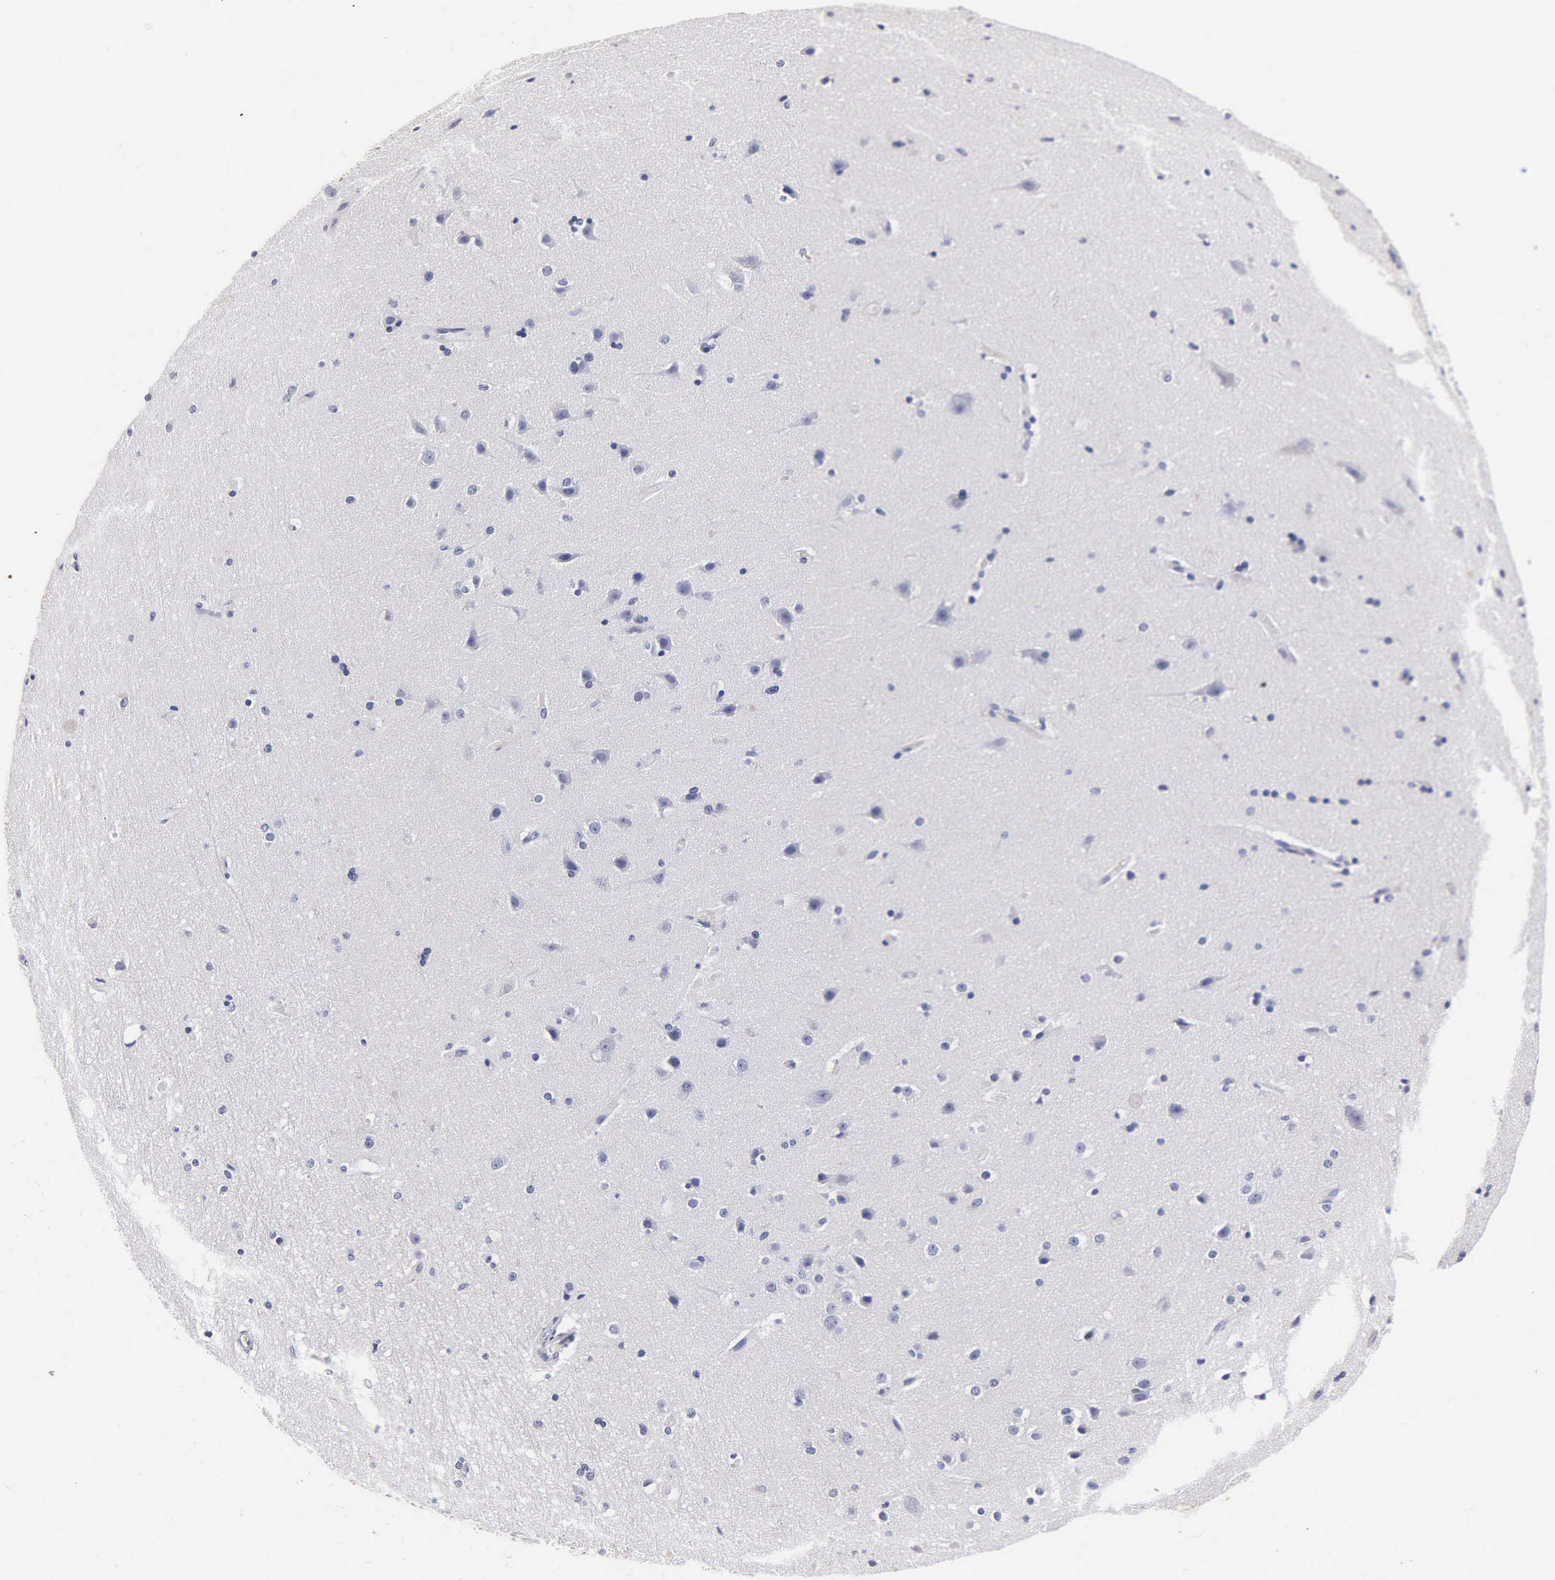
{"staining": {"intensity": "negative", "quantity": "none", "location": "none"}, "tissue": "cerebral cortex", "cell_type": "Endothelial cells", "image_type": "normal", "snomed": [{"axis": "morphology", "description": "Normal tissue, NOS"}, {"axis": "topography", "description": "Cerebral cortex"}, {"axis": "topography", "description": "Hippocampus"}], "caption": "Normal cerebral cortex was stained to show a protein in brown. There is no significant positivity in endothelial cells. (DAB IHC, high magnification).", "gene": "MB", "patient": {"sex": "female", "age": 19}}